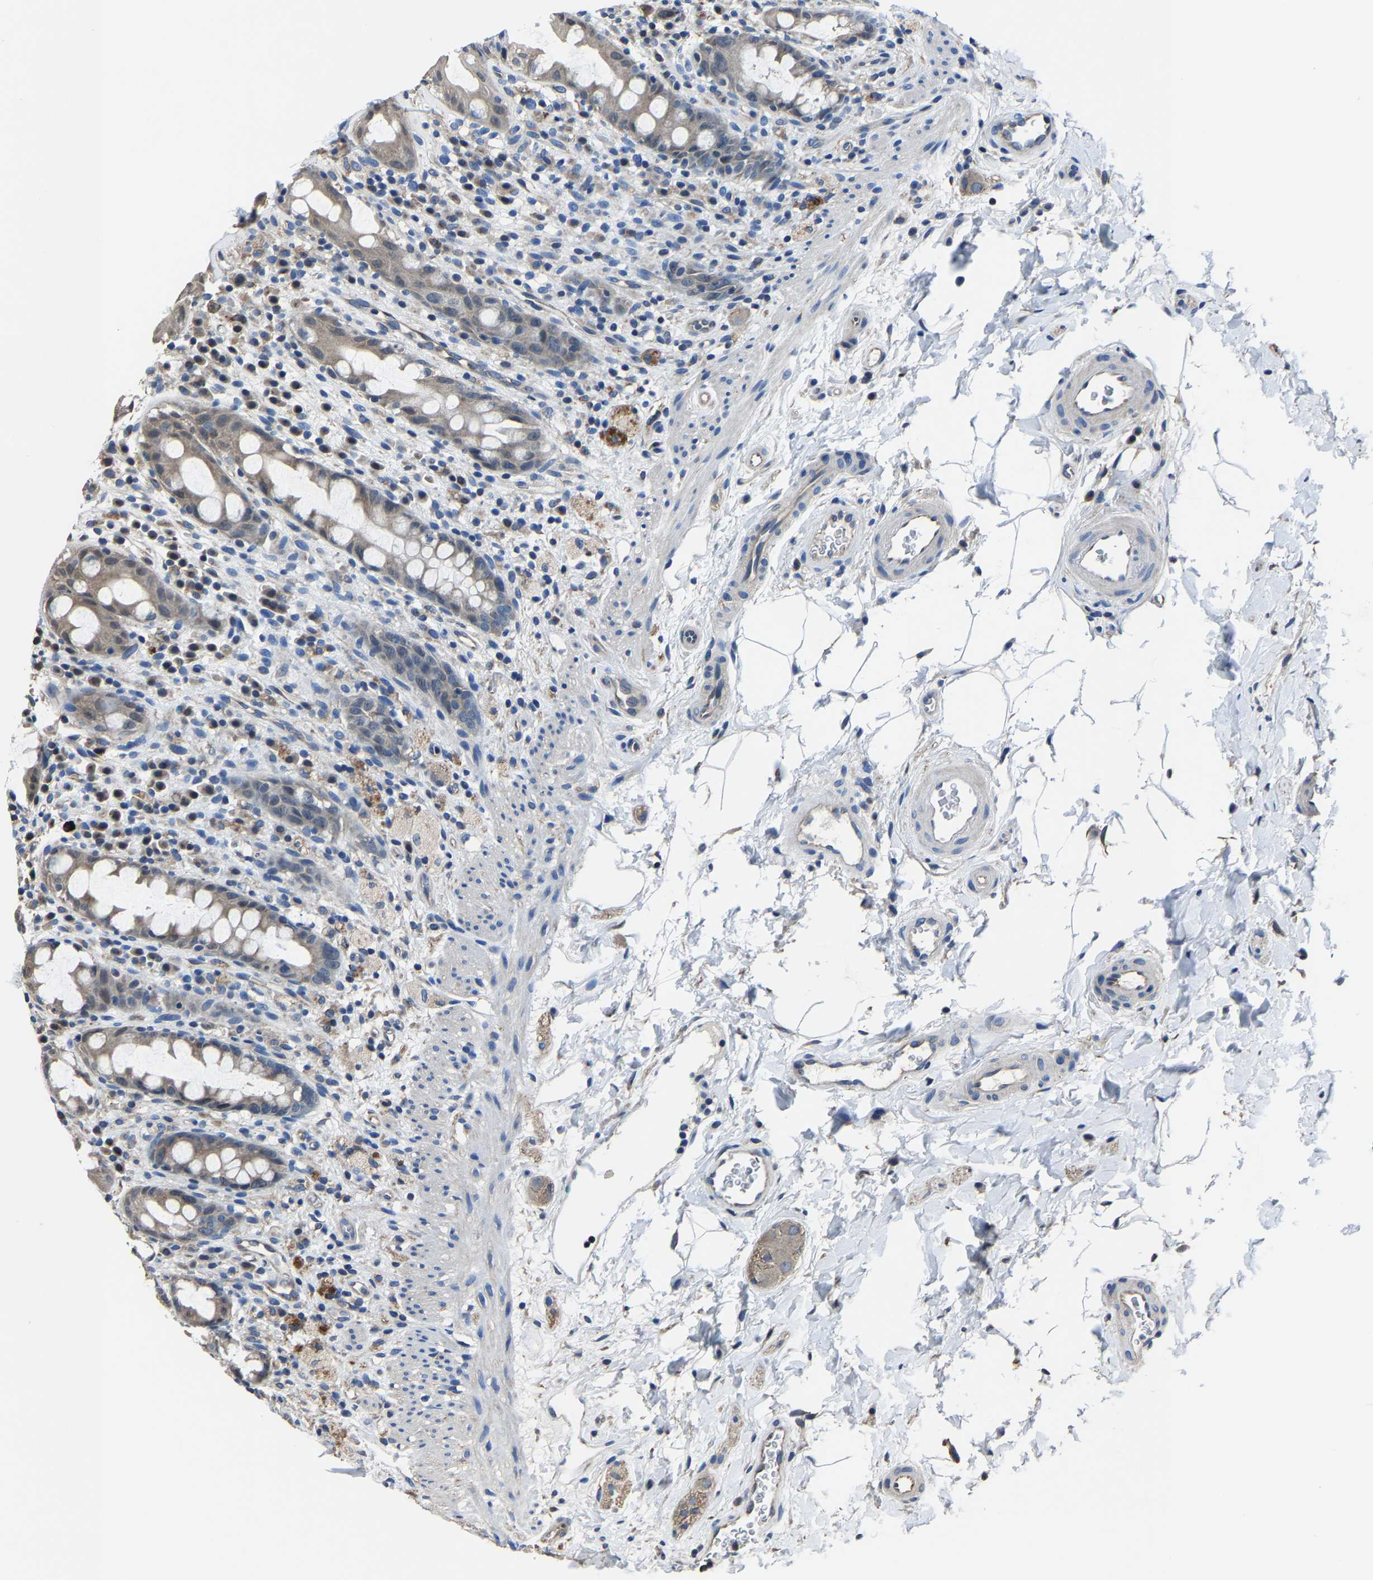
{"staining": {"intensity": "weak", "quantity": "25%-75%", "location": "cytoplasmic/membranous"}, "tissue": "rectum", "cell_type": "Glandular cells", "image_type": "normal", "snomed": [{"axis": "morphology", "description": "Normal tissue, NOS"}, {"axis": "topography", "description": "Rectum"}], "caption": "Immunohistochemistry (IHC) of normal human rectum displays low levels of weak cytoplasmic/membranous staining in approximately 25%-75% of glandular cells. (DAB (3,3'-diaminobenzidine) IHC with brightfield microscopy, high magnification).", "gene": "STRBP", "patient": {"sex": "male", "age": 44}}